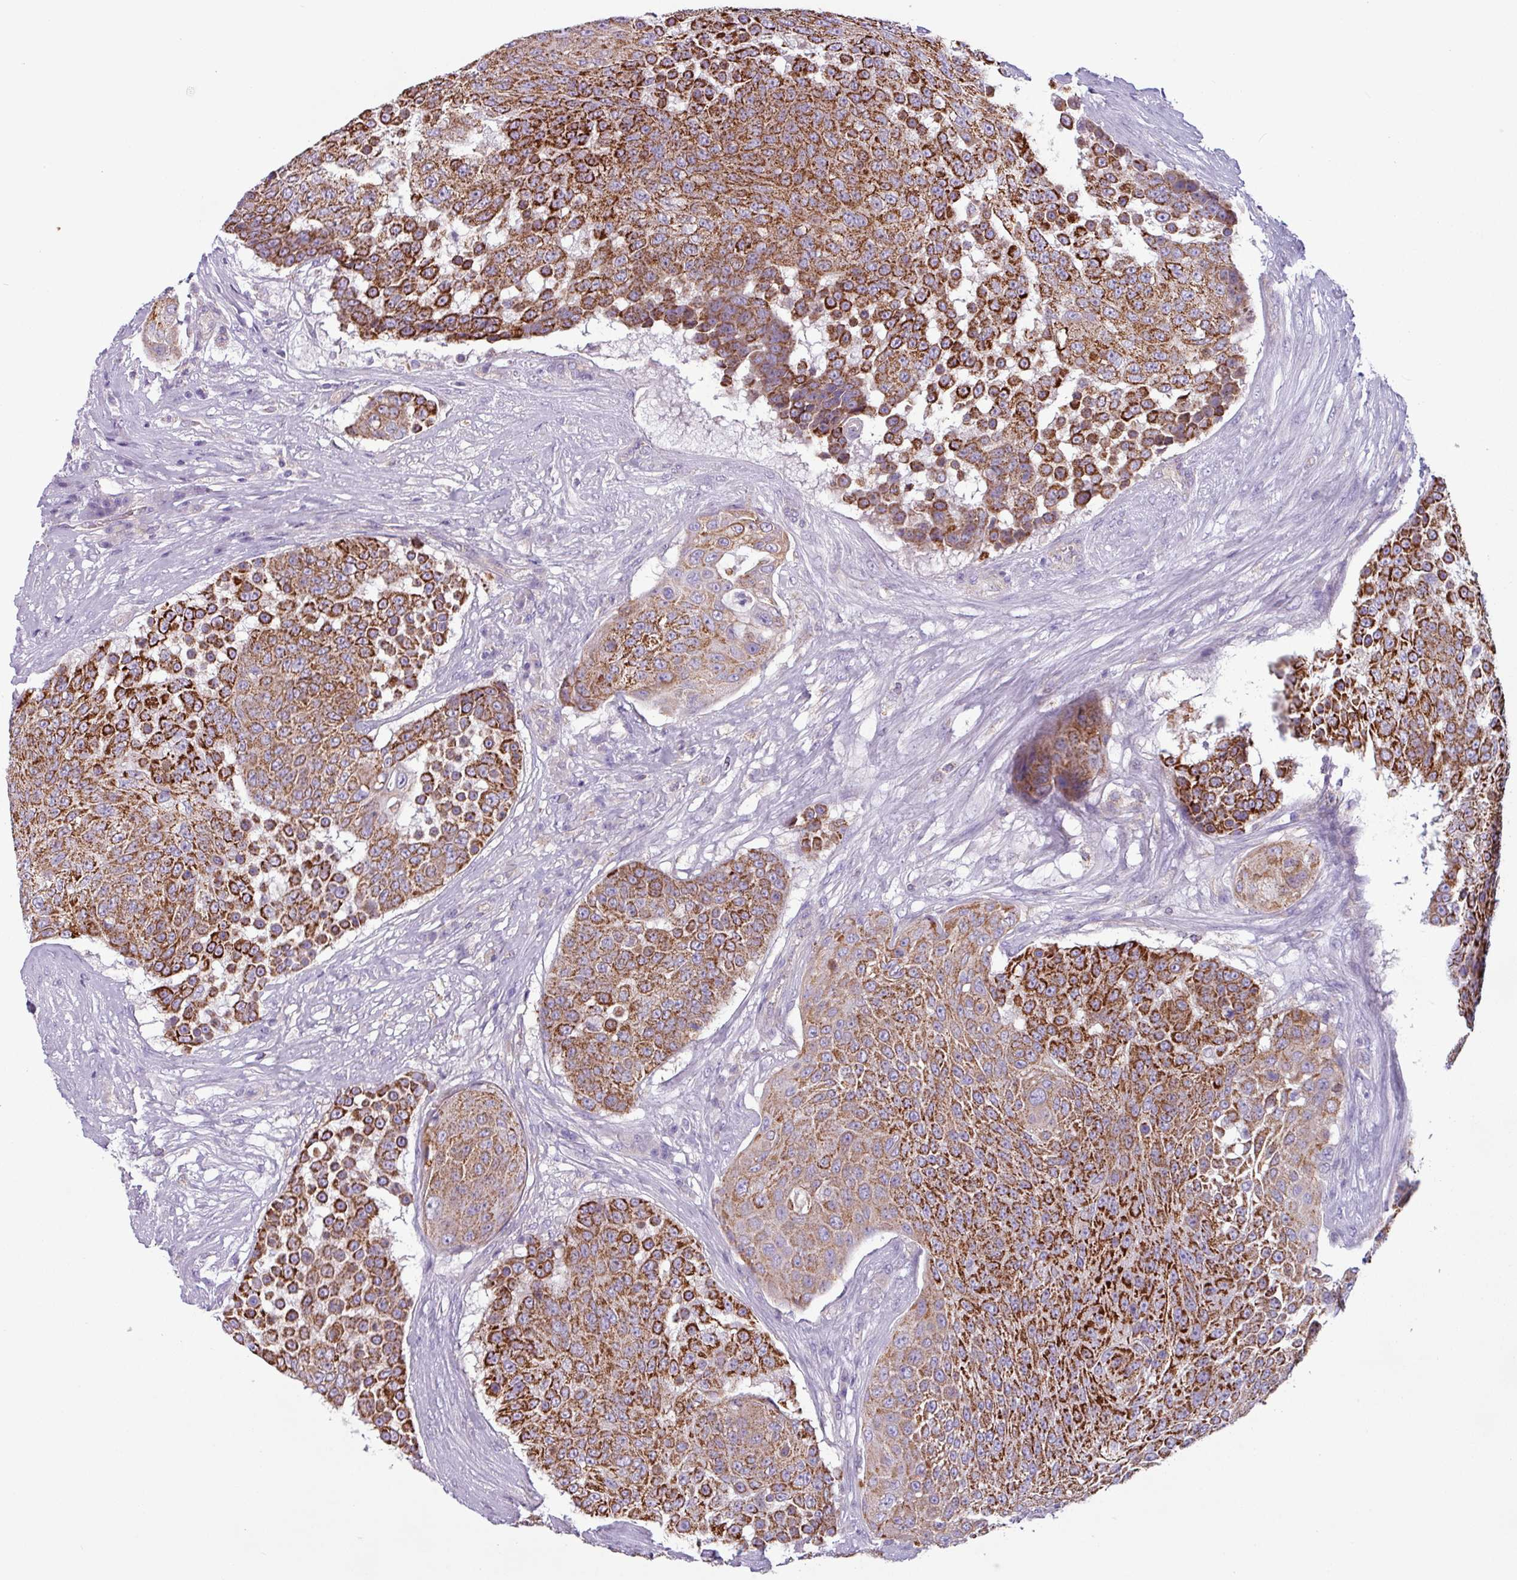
{"staining": {"intensity": "strong", "quantity": ">75%", "location": "cytoplasmic/membranous"}, "tissue": "urothelial cancer", "cell_type": "Tumor cells", "image_type": "cancer", "snomed": [{"axis": "morphology", "description": "Urothelial carcinoma, High grade"}, {"axis": "topography", "description": "Urinary bladder"}], "caption": "Human urothelial cancer stained with a brown dye exhibits strong cytoplasmic/membranous positive positivity in about >75% of tumor cells.", "gene": "CAMK1", "patient": {"sex": "female", "age": 63}}